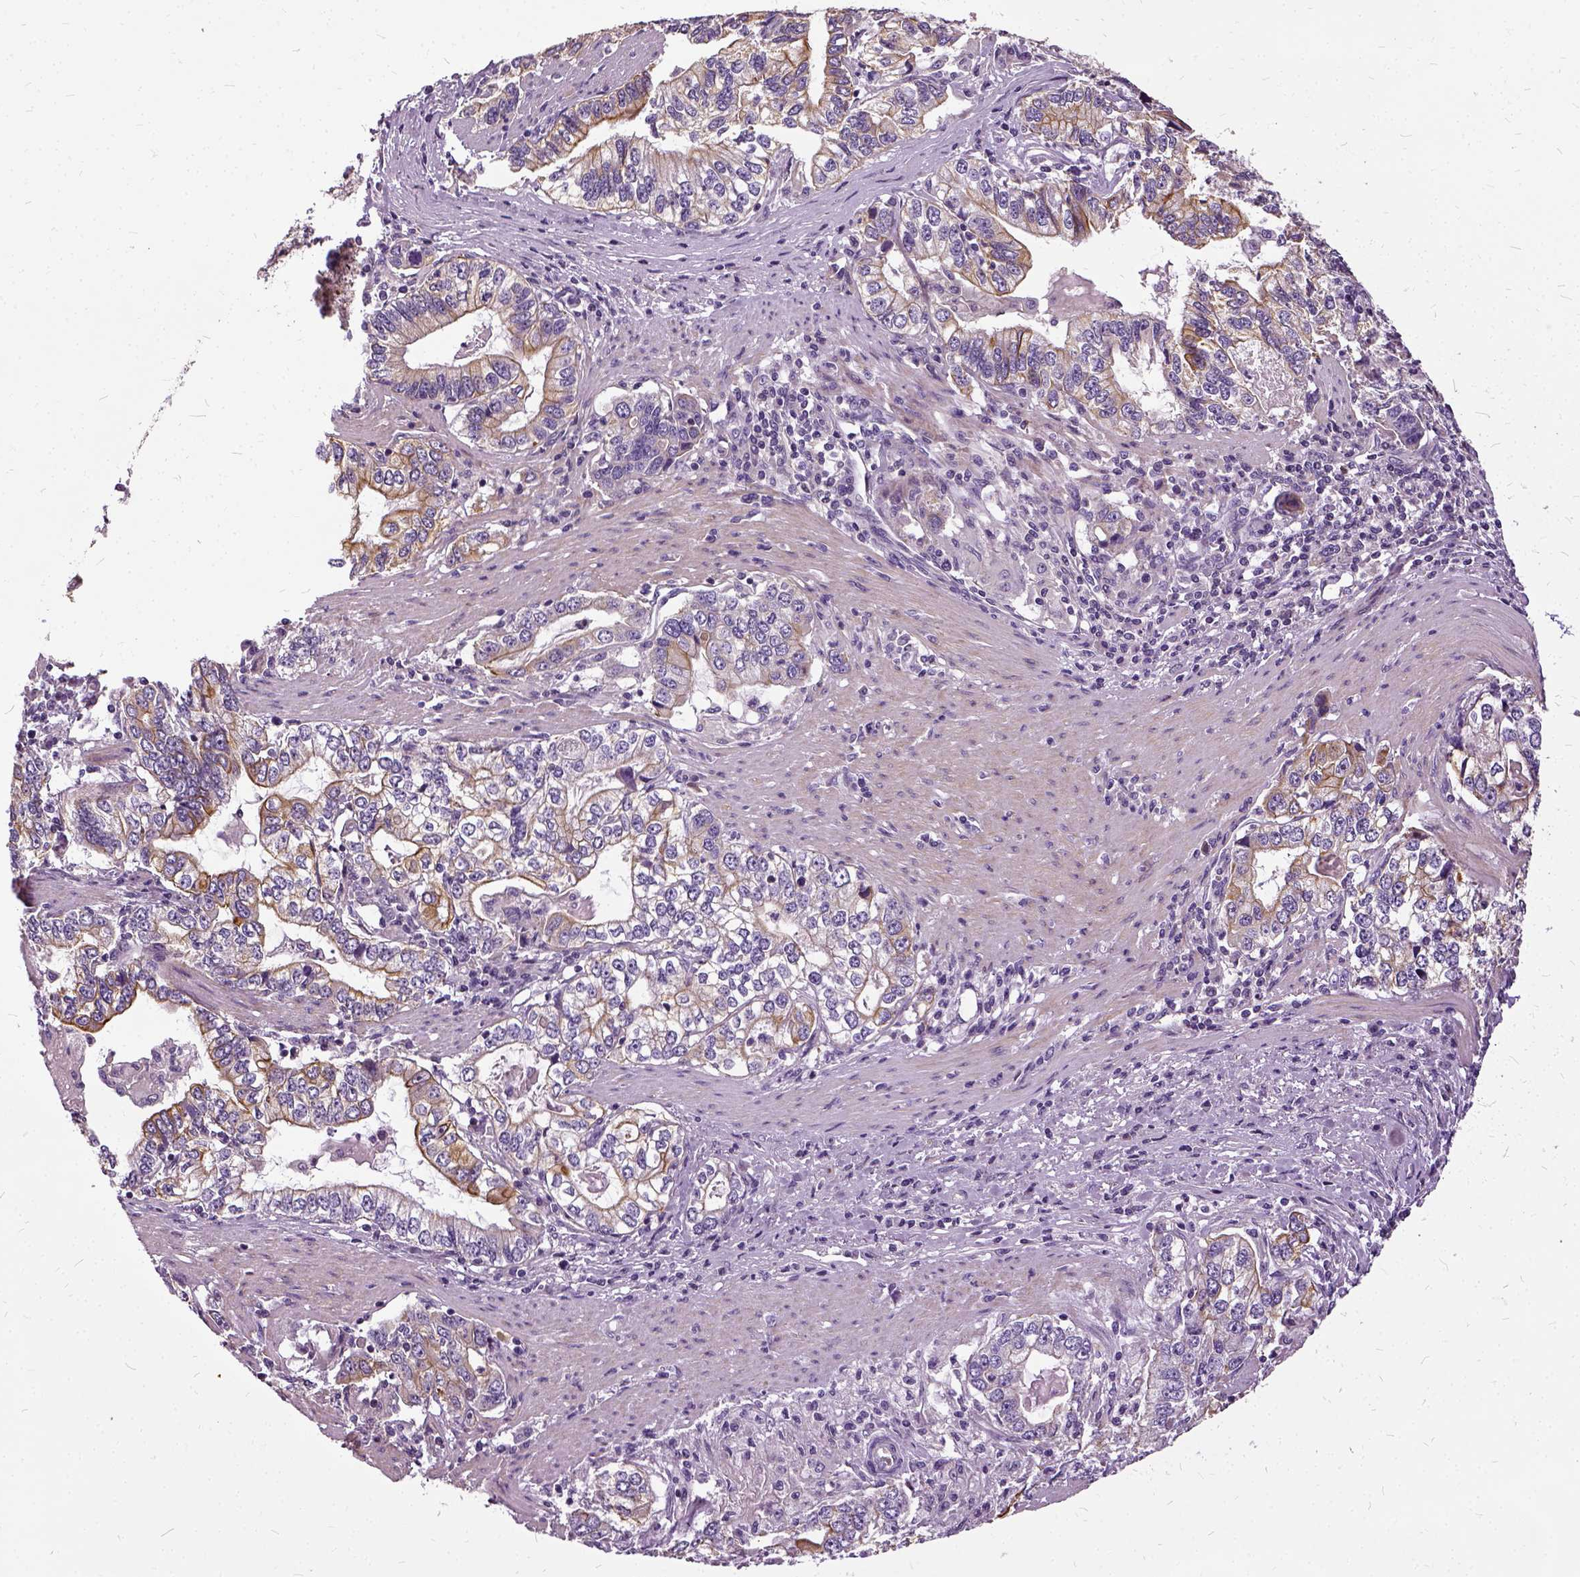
{"staining": {"intensity": "moderate", "quantity": "25%-75%", "location": "cytoplasmic/membranous"}, "tissue": "stomach cancer", "cell_type": "Tumor cells", "image_type": "cancer", "snomed": [{"axis": "morphology", "description": "Adenocarcinoma, NOS"}, {"axis": "topography", "description": "Stomach, lower"}], "caption": "A high-resolution image shows immunohistochemistry staining of stomach cancer, which shows moderate cytoplasmic/membranous positivity in about 25%-75% of tumor cells.", "gene": "ILRUN", "patient": {"sex": "female", "age": 72}}